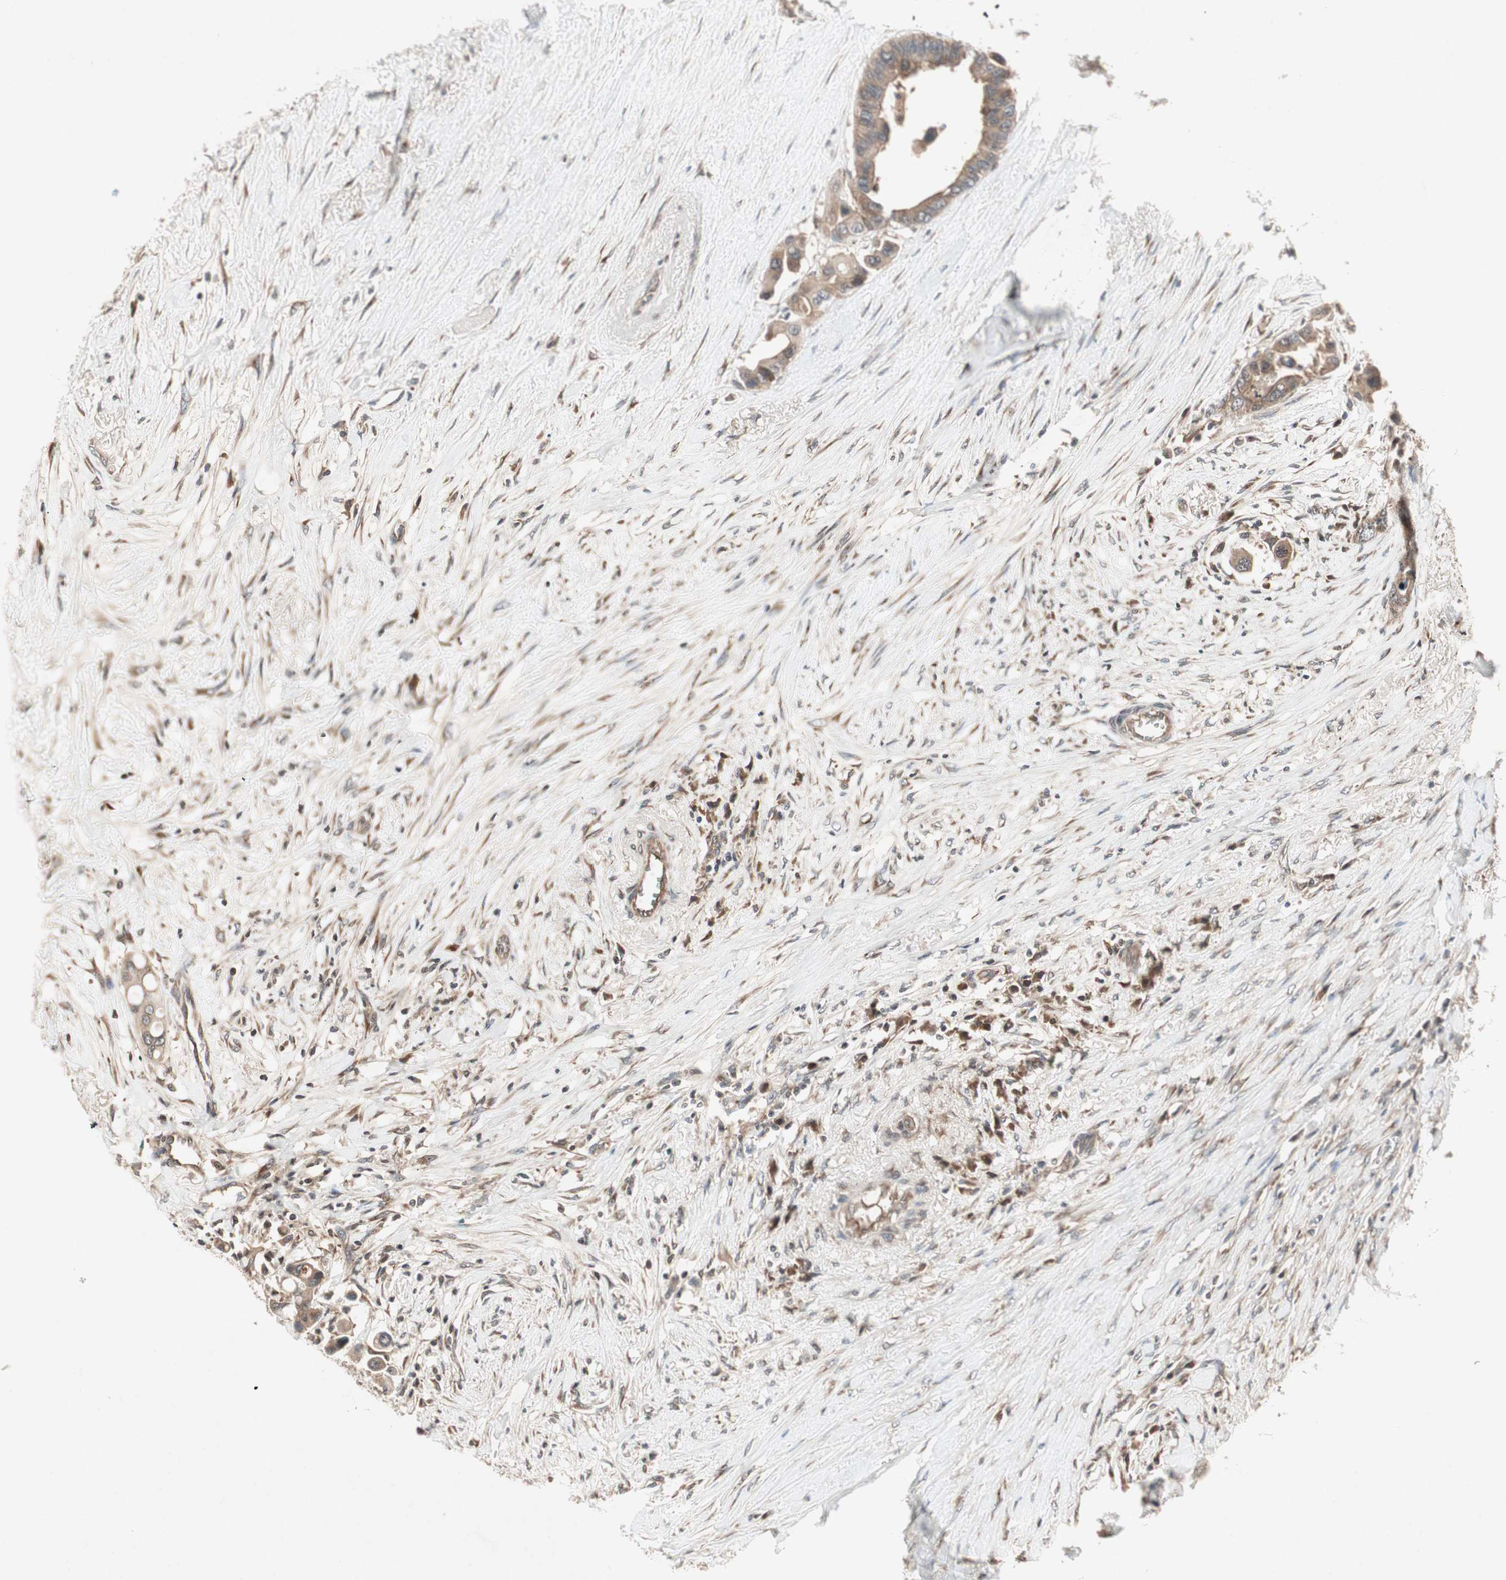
{"staining": {"intensity": "weak", "quantity": ">75%", "location": "cytoplasmic/membranous"}, "tissue": "colorectal cancer", "cell_type": "Tumor cells", "image_type": "cancer", "snomed": [{"axis": "morphology", "description": "Normal tissue, NOS"}, {"axis": "morphology", "description": "Adenocarcinoma, NOS"}, {"axis": "topography", "description": "Colon"}], "caption": "Colorectal adenocarcinoma stained with a protein marker demonstrates weak staining in tumor cells.", "gene": "IRS1", "patient": {"sex": "male", "age": 82}}